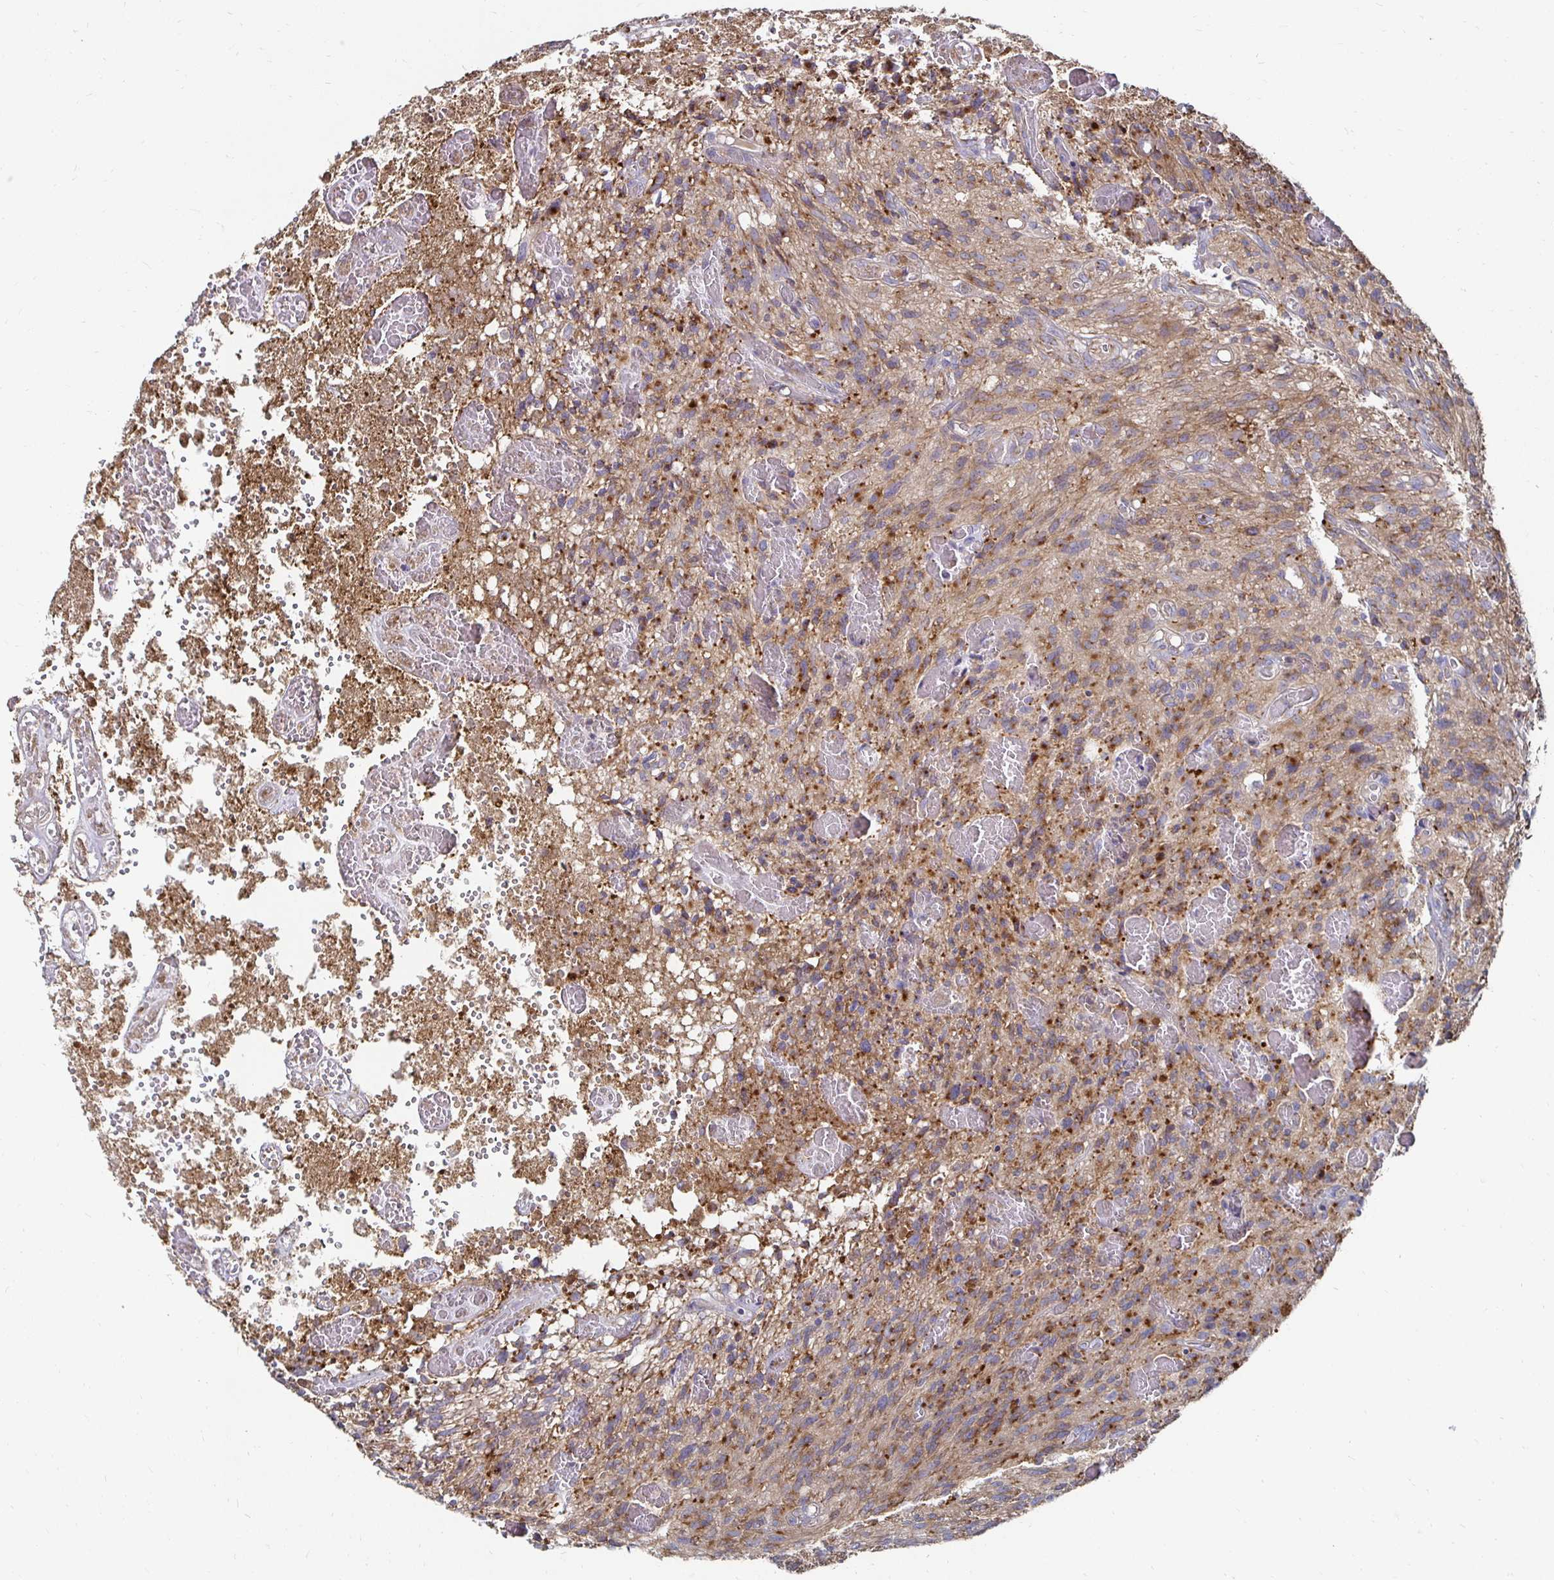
{"staining": {"intensity": "moderate", "quantity": ">75%", "location": "cytoplasmic/membranous"}, "tissue": "glioma", "cell_type": "Tumor cells", "image_type": "cancer", "snomed": [{"axis": "morphology", "description": "Glioma, malignant, High grade"}, {"axis": "topography", "description": "Brain"}], "caption": "Immunohistochemical staining of human glioma displays moderate cytoplasmic/membranous protein positivity in about >75% of tumor cells.", "gene": "NCSTN", "patient": {"sex": "male", "age": 75}}